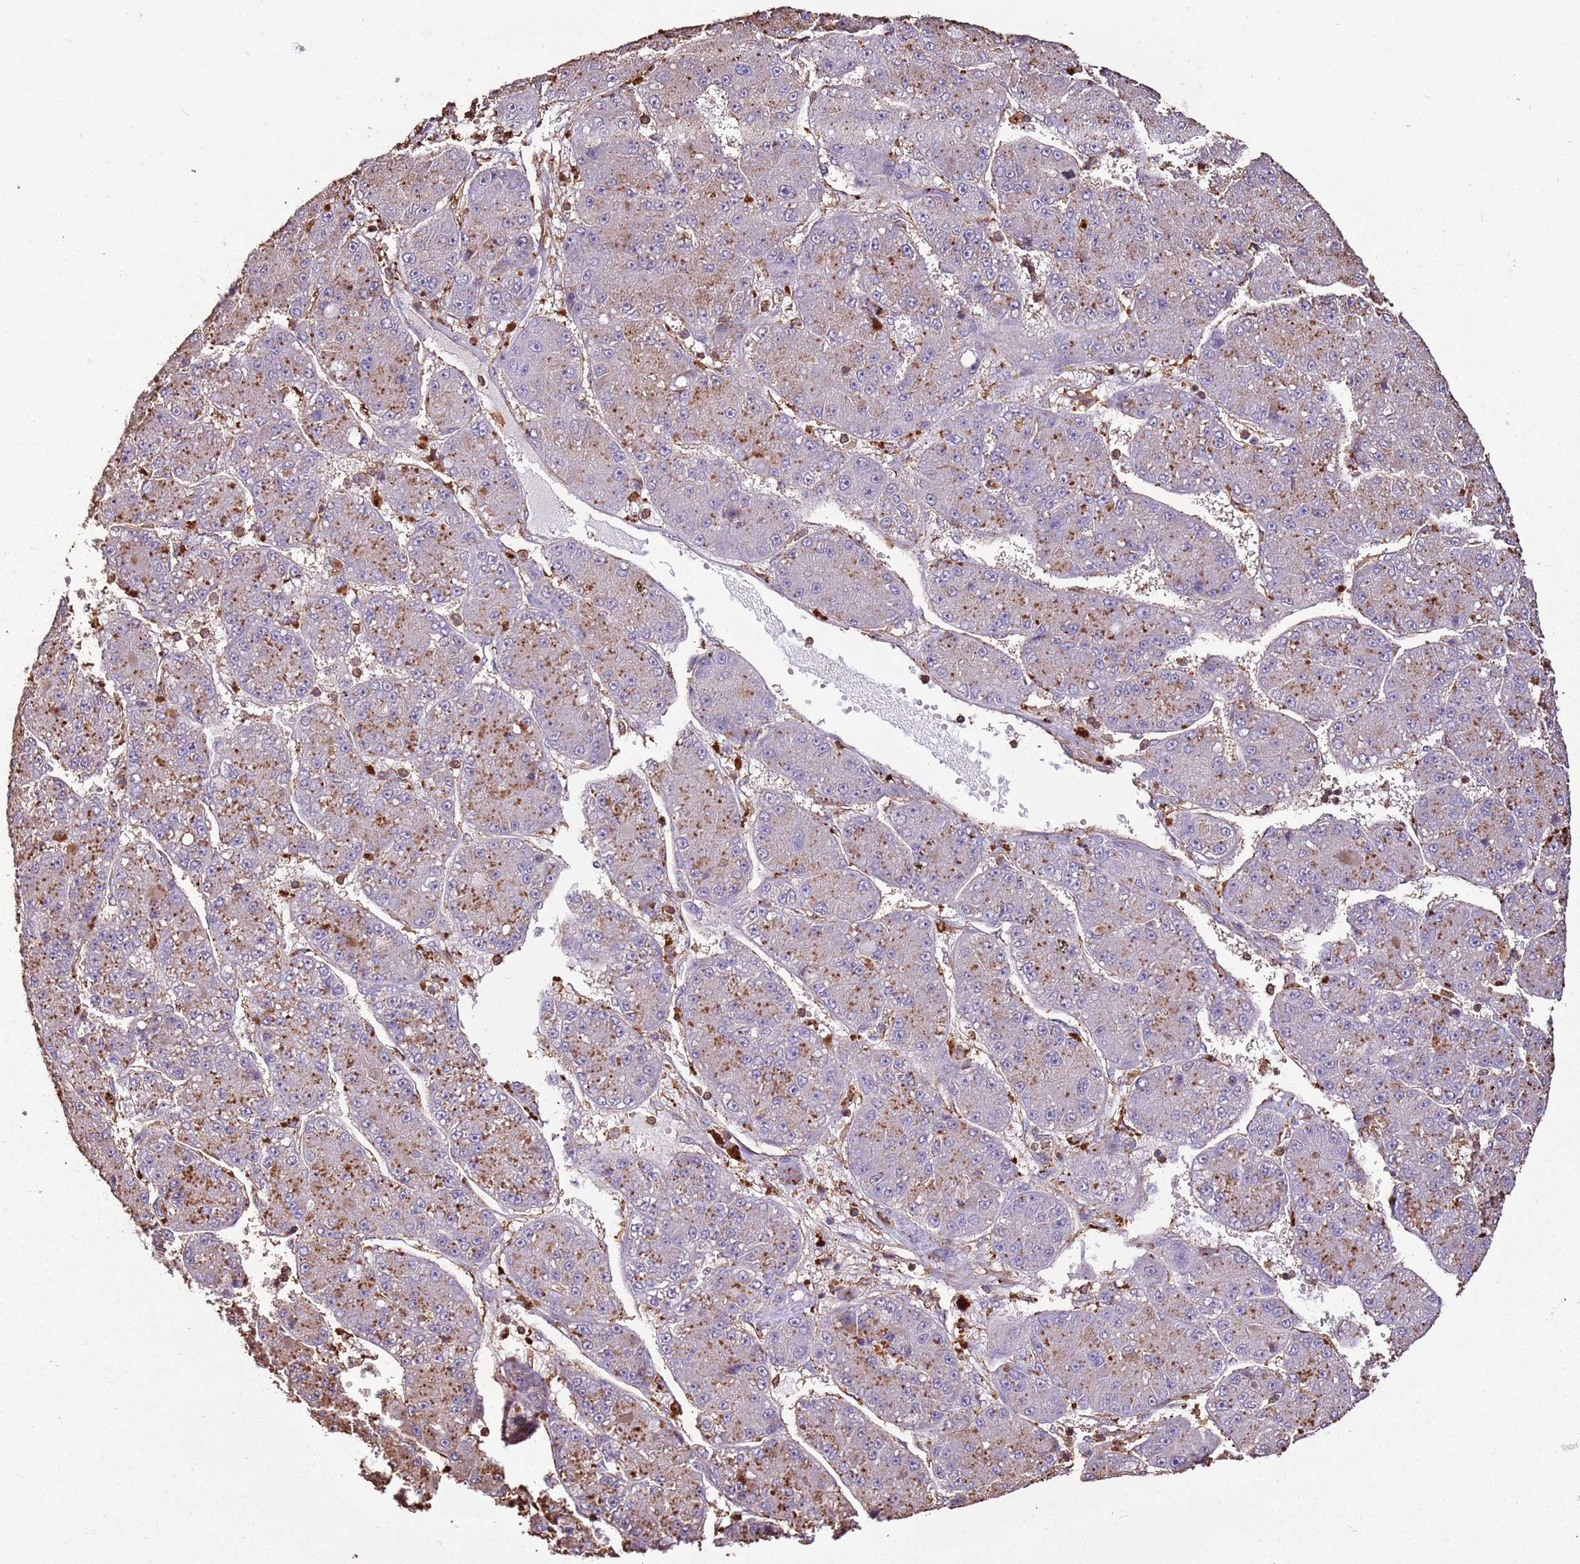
{"staining": {"intensity": "moderate", "quantity": "25%-75%", "location": "cytoplasmic/membranous"}, "tissue": "liver cancer", "cell_type": "Tumor cells", "image_type": "cancer", "snomed": [{"axis": "morphology", "description": "Carcinoma, Hepatocellular, NOS"}, {"axis": "topography", "description": "Liver"}], "caption": "Moderate cytoplasmic/membranous expression is present in about 25%-75% of tumor cells in liver hepatocellular carcinoma.", "gene": "ARL10", "patient": {"sex": "male", "age": 67}}